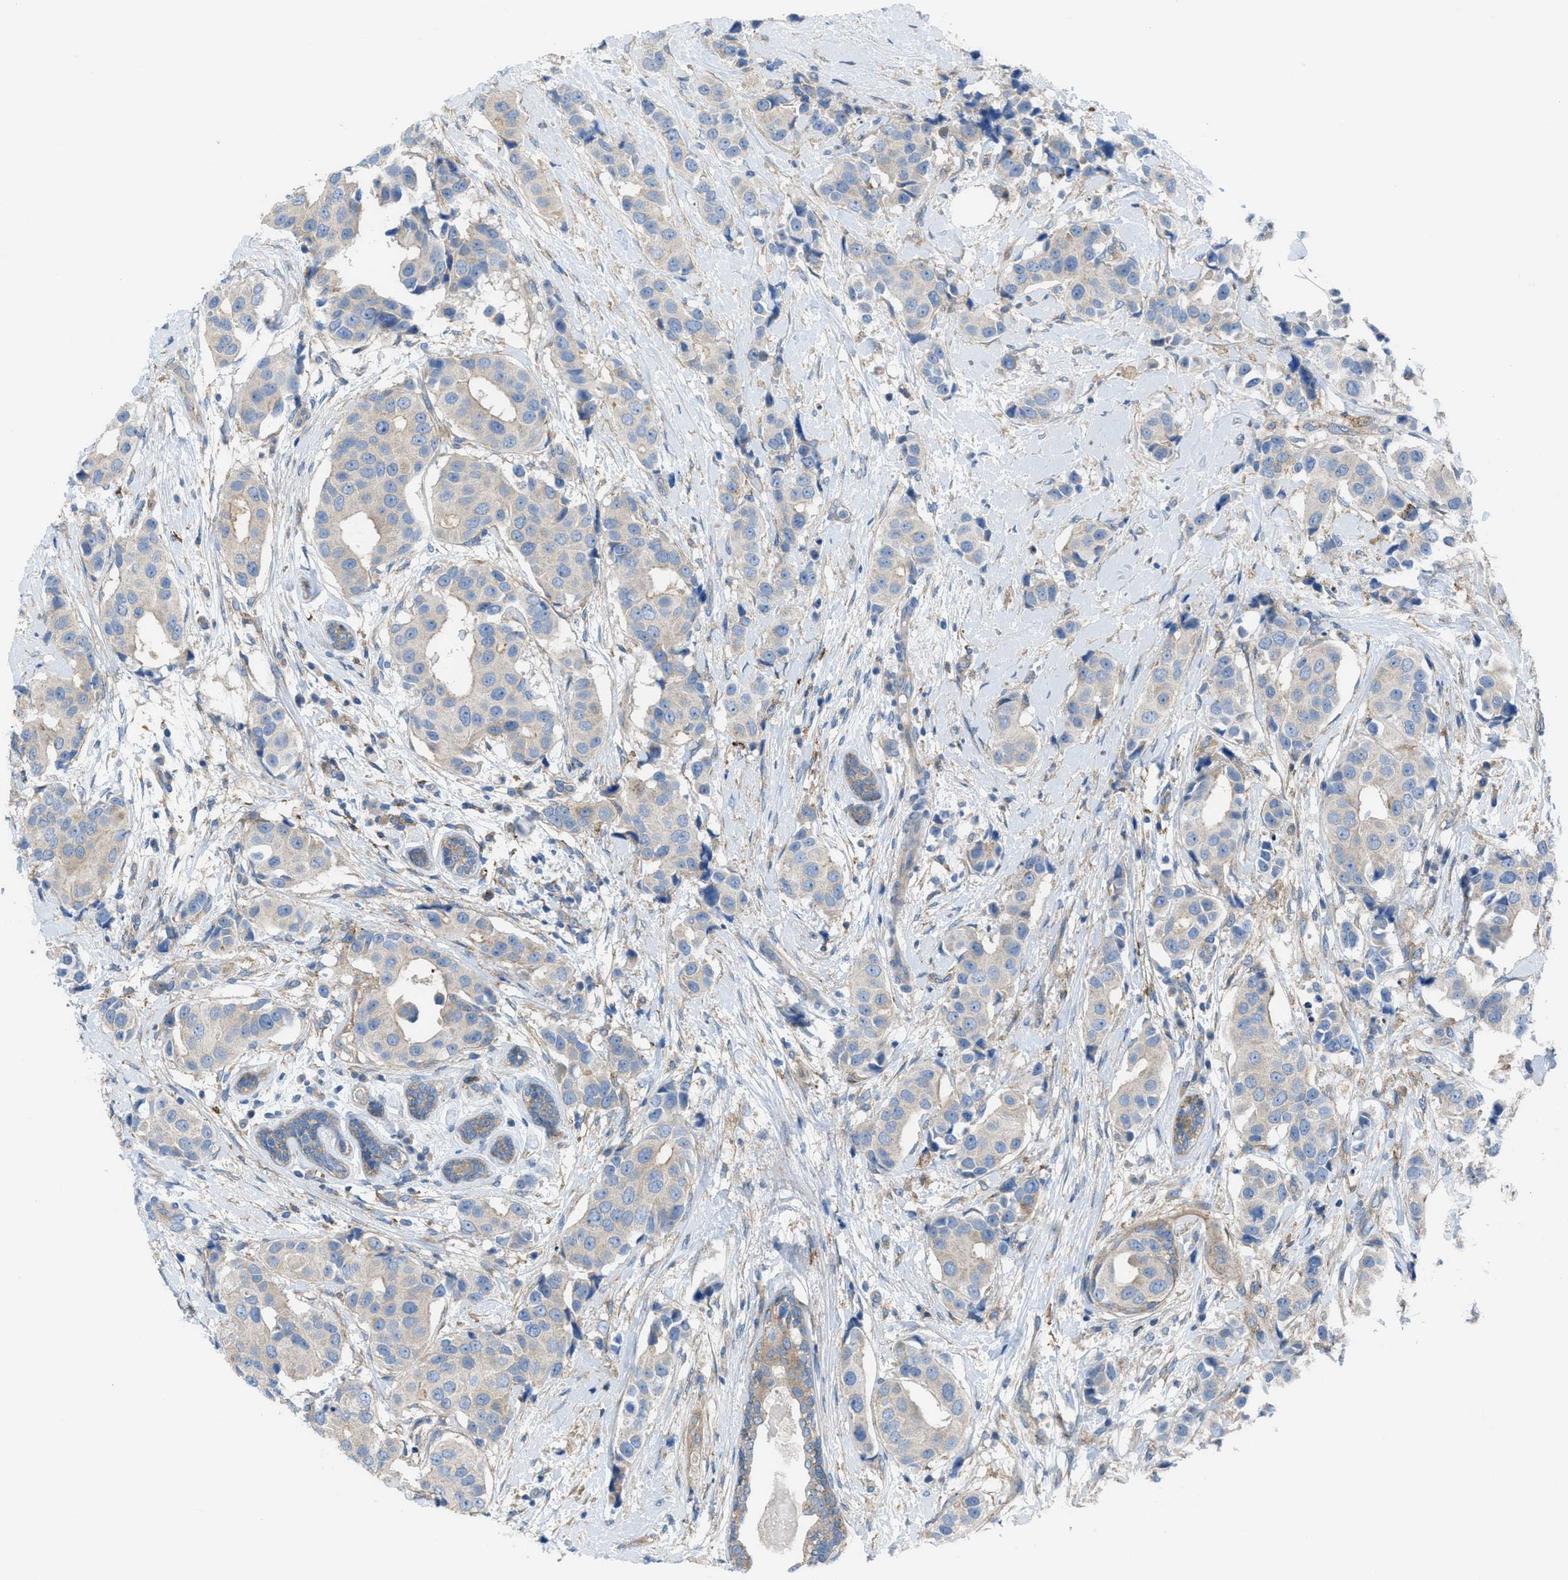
{"staining": {"intensity": "weak", "quantity": "25%-75%", "location": "cytoplasmic/membranous"}, "tissue": "breast cancer", "cell_type": "Tumor cells", "image_type": "cancer", "snomed": [{"axis": "morphology", "description": "Normal tissue, NOS"}, {"axis": "morphology", "description": "Duct carcinoma"}, {"axis": "topography", "description": "Breast"}], "caption": "Weak cytoplasmic/membranous positivity for a protein is identified in about 25%-75% of tumor cells of breast cancer using immunohistochemistry.", "gene": "EGFR", "patient": {"sex": "female", "age": 39}}